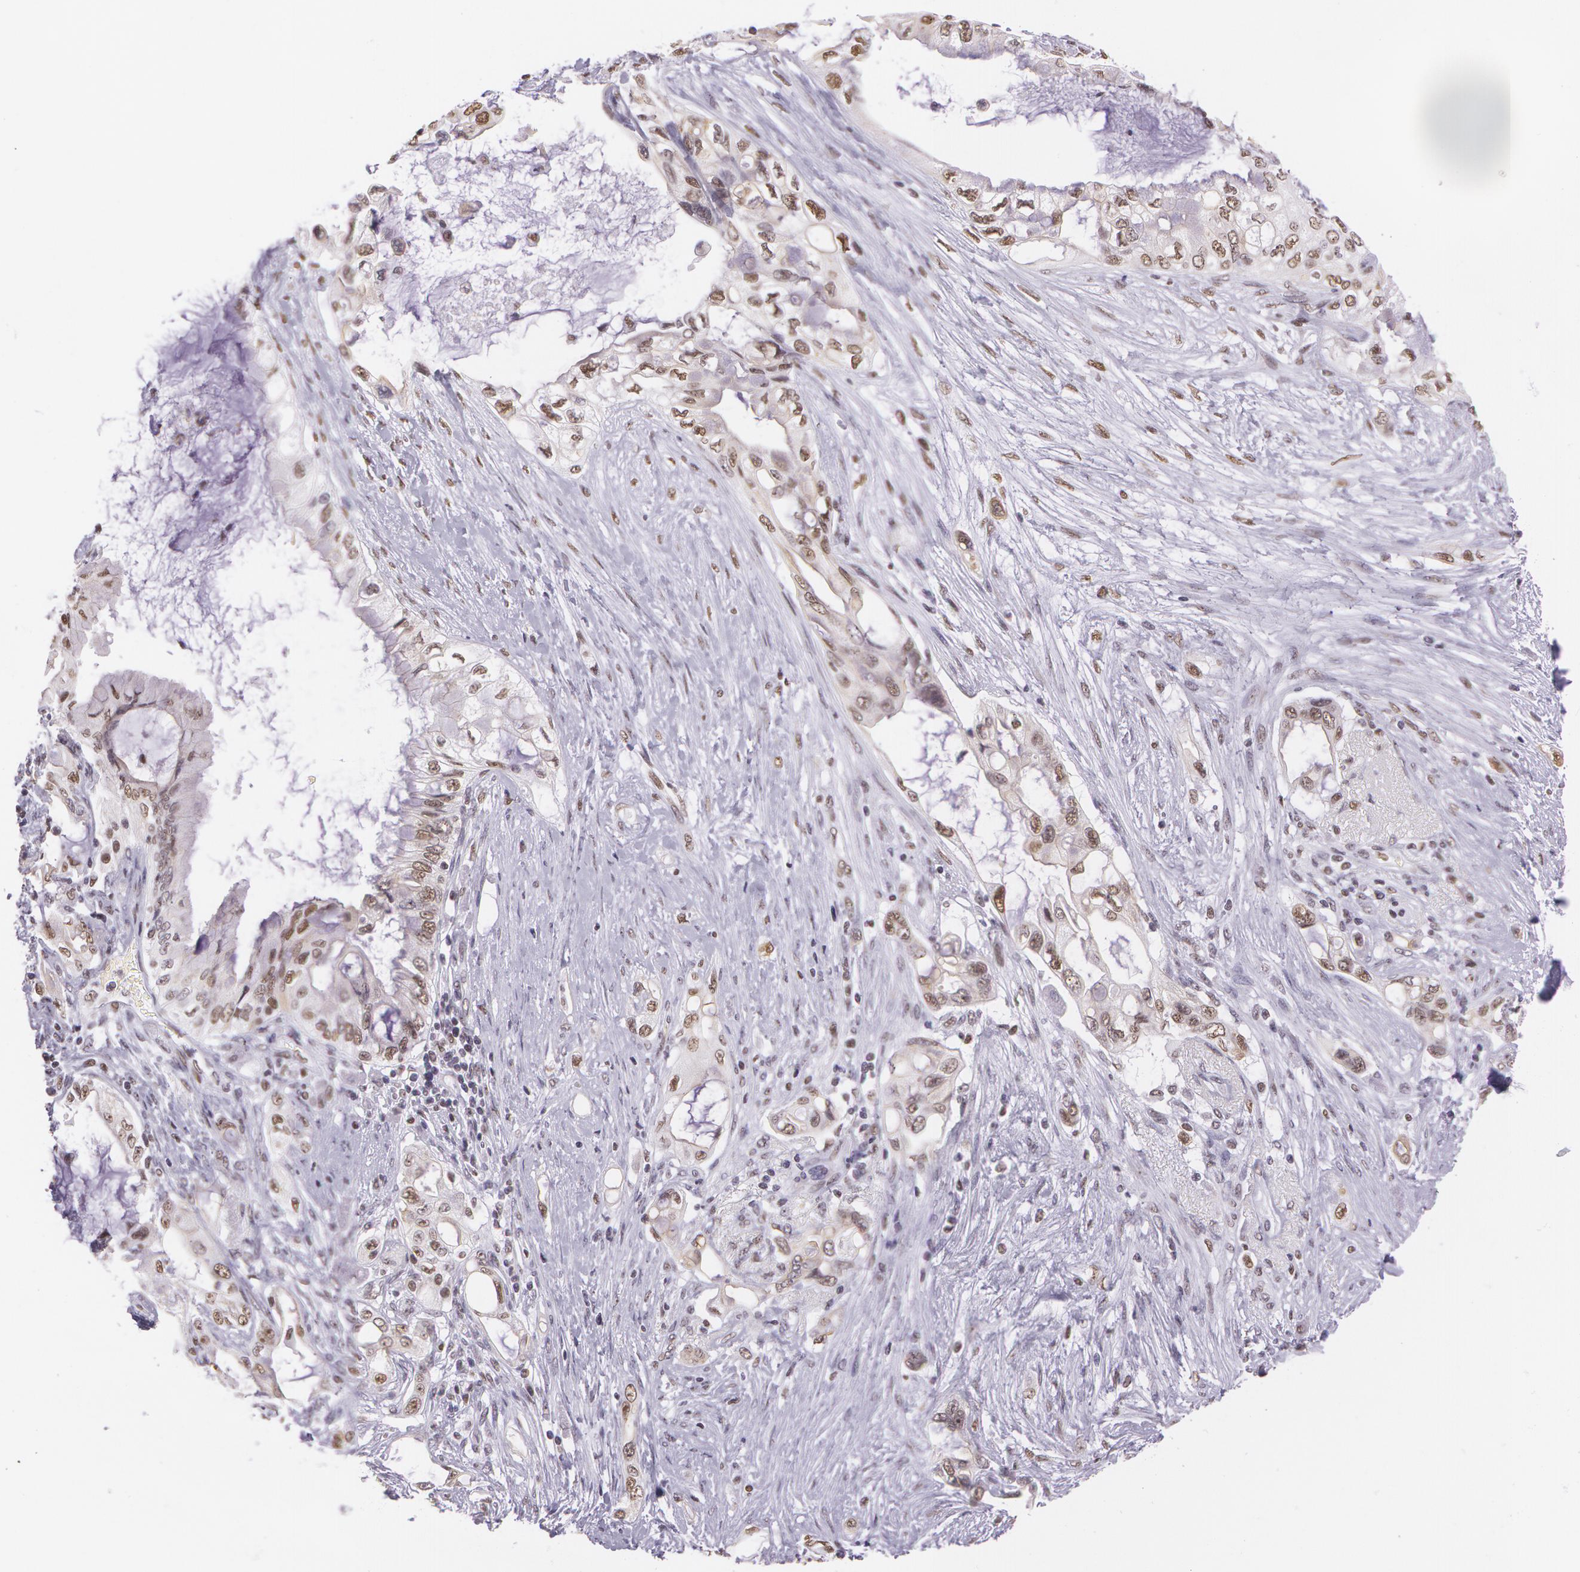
{"staining": {"intensity": "moderate", "quantity": "25%-75%", "location": "cytoplasmic/membranous,nuclear"}, "tissue": "pancreatic cancer", "cell_type": "Tumor cells", "image_type": "cancer", "snomed": [{"axis": "morphology", "description": "Adenocarcinoma, NOS"}, {"axis": "topography", "description": "Pancreas"}], "caption": "Immunohistochemistry (IHC) image of human pancreatic cancer stained for a protein (brown), which shows medium levels of moderate cytoplasmic/membranous and nuclear staining in approximately 25%-75% of tumor cells.", "gene": "NBN", "patient": {"sex": "female", "age": 70}}